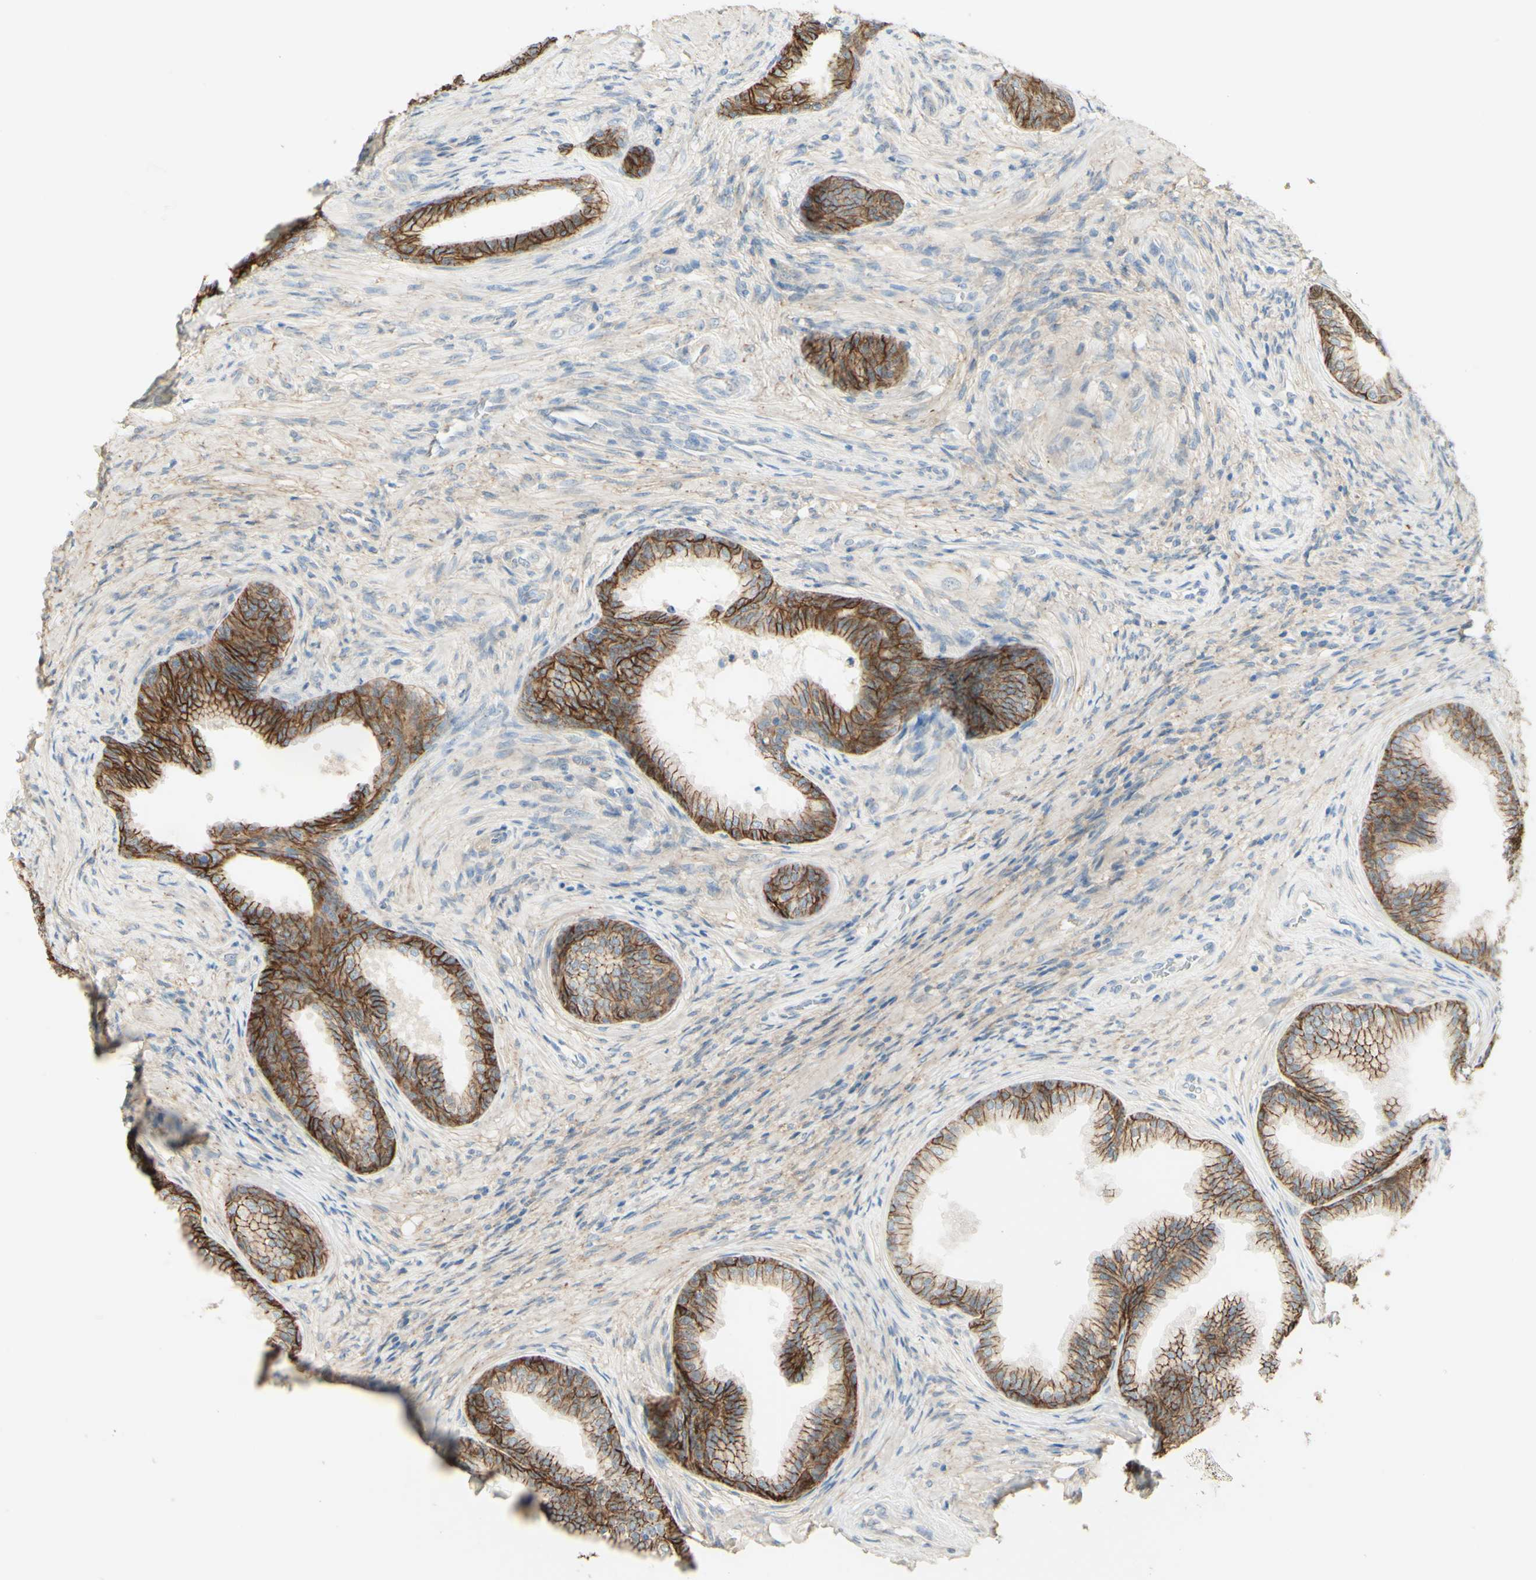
{"staining": {"intensity": "moderate", "quantity": ">75%", "location": "cytoplasmic/membranous"}, "tissue": "prostate", "cell_type": "Glandular cells", "image_type": "normal", "snomed": [{"axis": "morphology", "description": "Normal tissue, NOS"}, {"axis": "topography", "description": "Prostate"}], "caption": "Human prostate stained with a brown dye exhibits moderate cytoplasmic/membranous positive expression in approximately >75% of glandular cells.", "gene": "RNF149", "patient": {"sex": "male", "age": 76}}